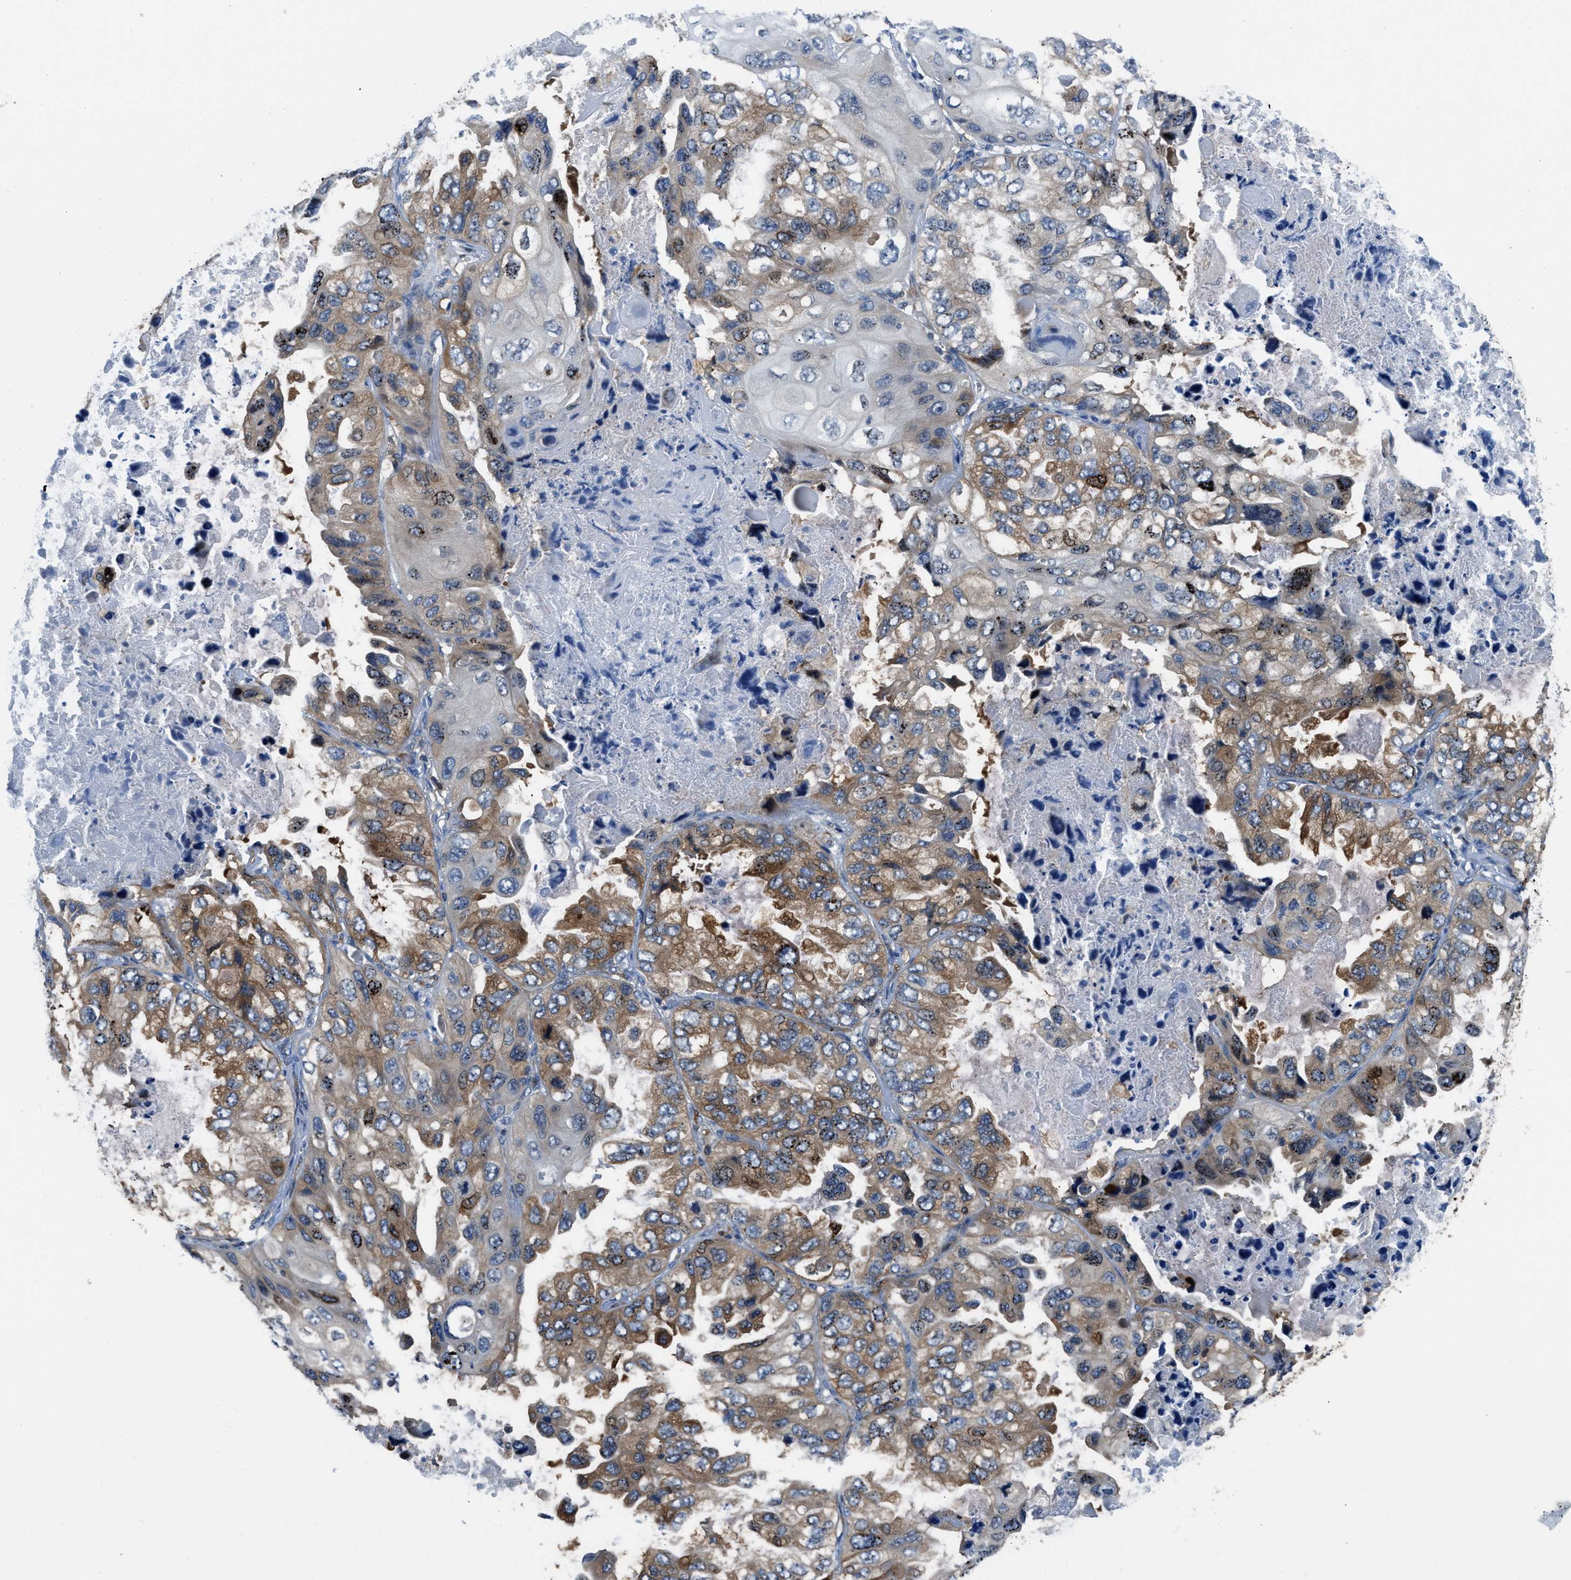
{"staining": {"intensity": "moderate", "quantity": "25%-75%", "location": "cytoplasmic/membranous"}, "tissue": "lung cancer", "cell_type": "Tumor cells", "image_type": "cancer", "snomed": [{"axis": "morphology", "description": "Squamous cell carcinoma, NOS"}, {"axis": "topography", "description": "Lung"}], "caption": "A brown stain highlights moderate cytoplasmic/membranous staining of a protein in lung cancer tumor cells. (Brightfield microscopy of DAB IHC at high magnification).", "gene": "PFKP", "patient": {"sex": "female", "age": 73}}